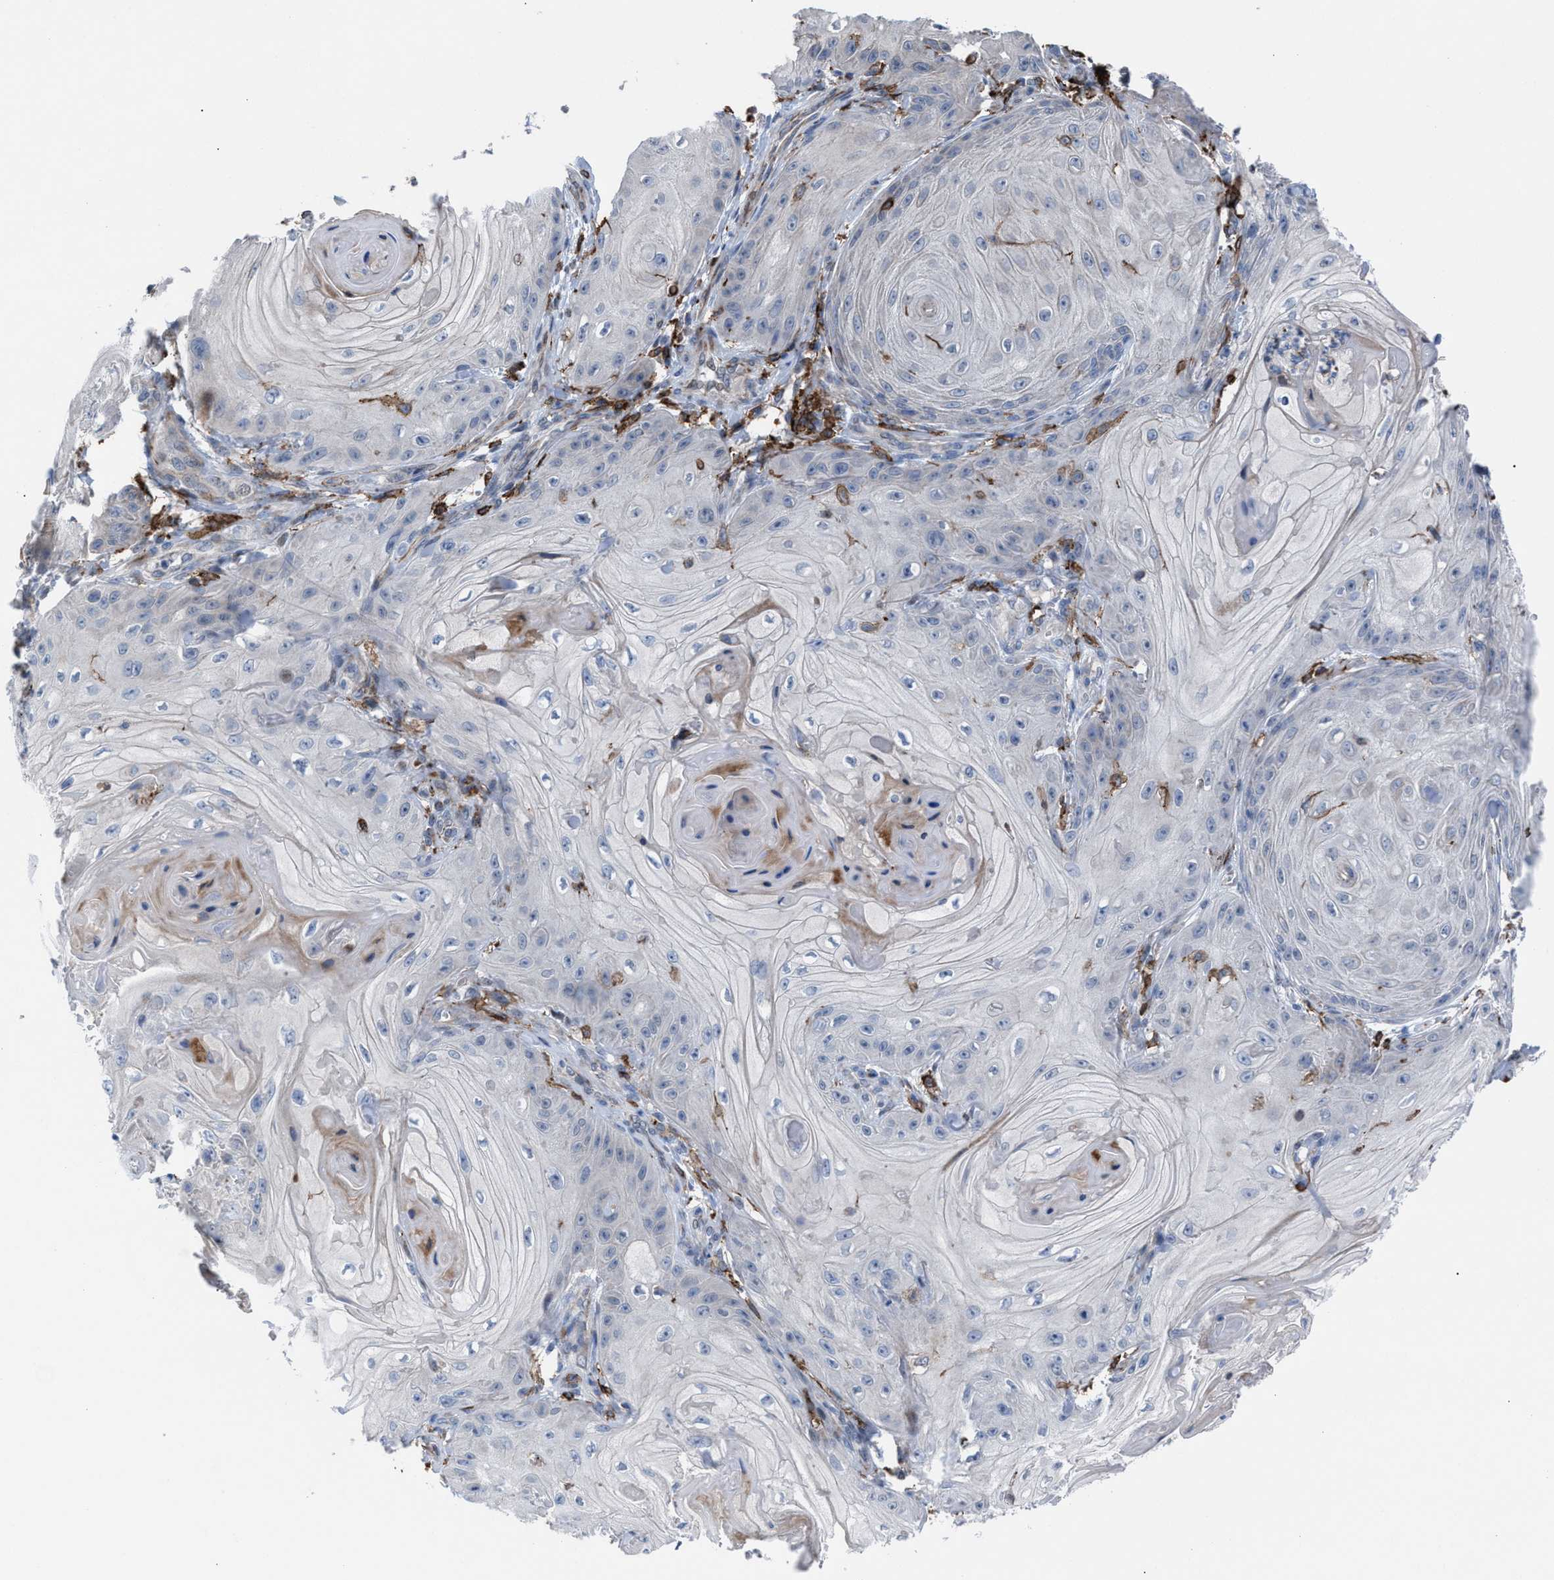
{"staining": {"intensity": "negative", "quantity": "none", "location": "none"}, "tissue": "skin cancer", "cell_type": "Tumor cells", "image_type": "cancer", "snomed": [{"axis": "morphology", "description": "Squamous cell carcinoma, NOS"}, {"axis": "topography", "description": "Skin"}], "caption": "Tumor cells are negative for brown protein staining in skin cancer.", "gene": "SLC47A1", "patient": {"sex": "male", "age": 74}}